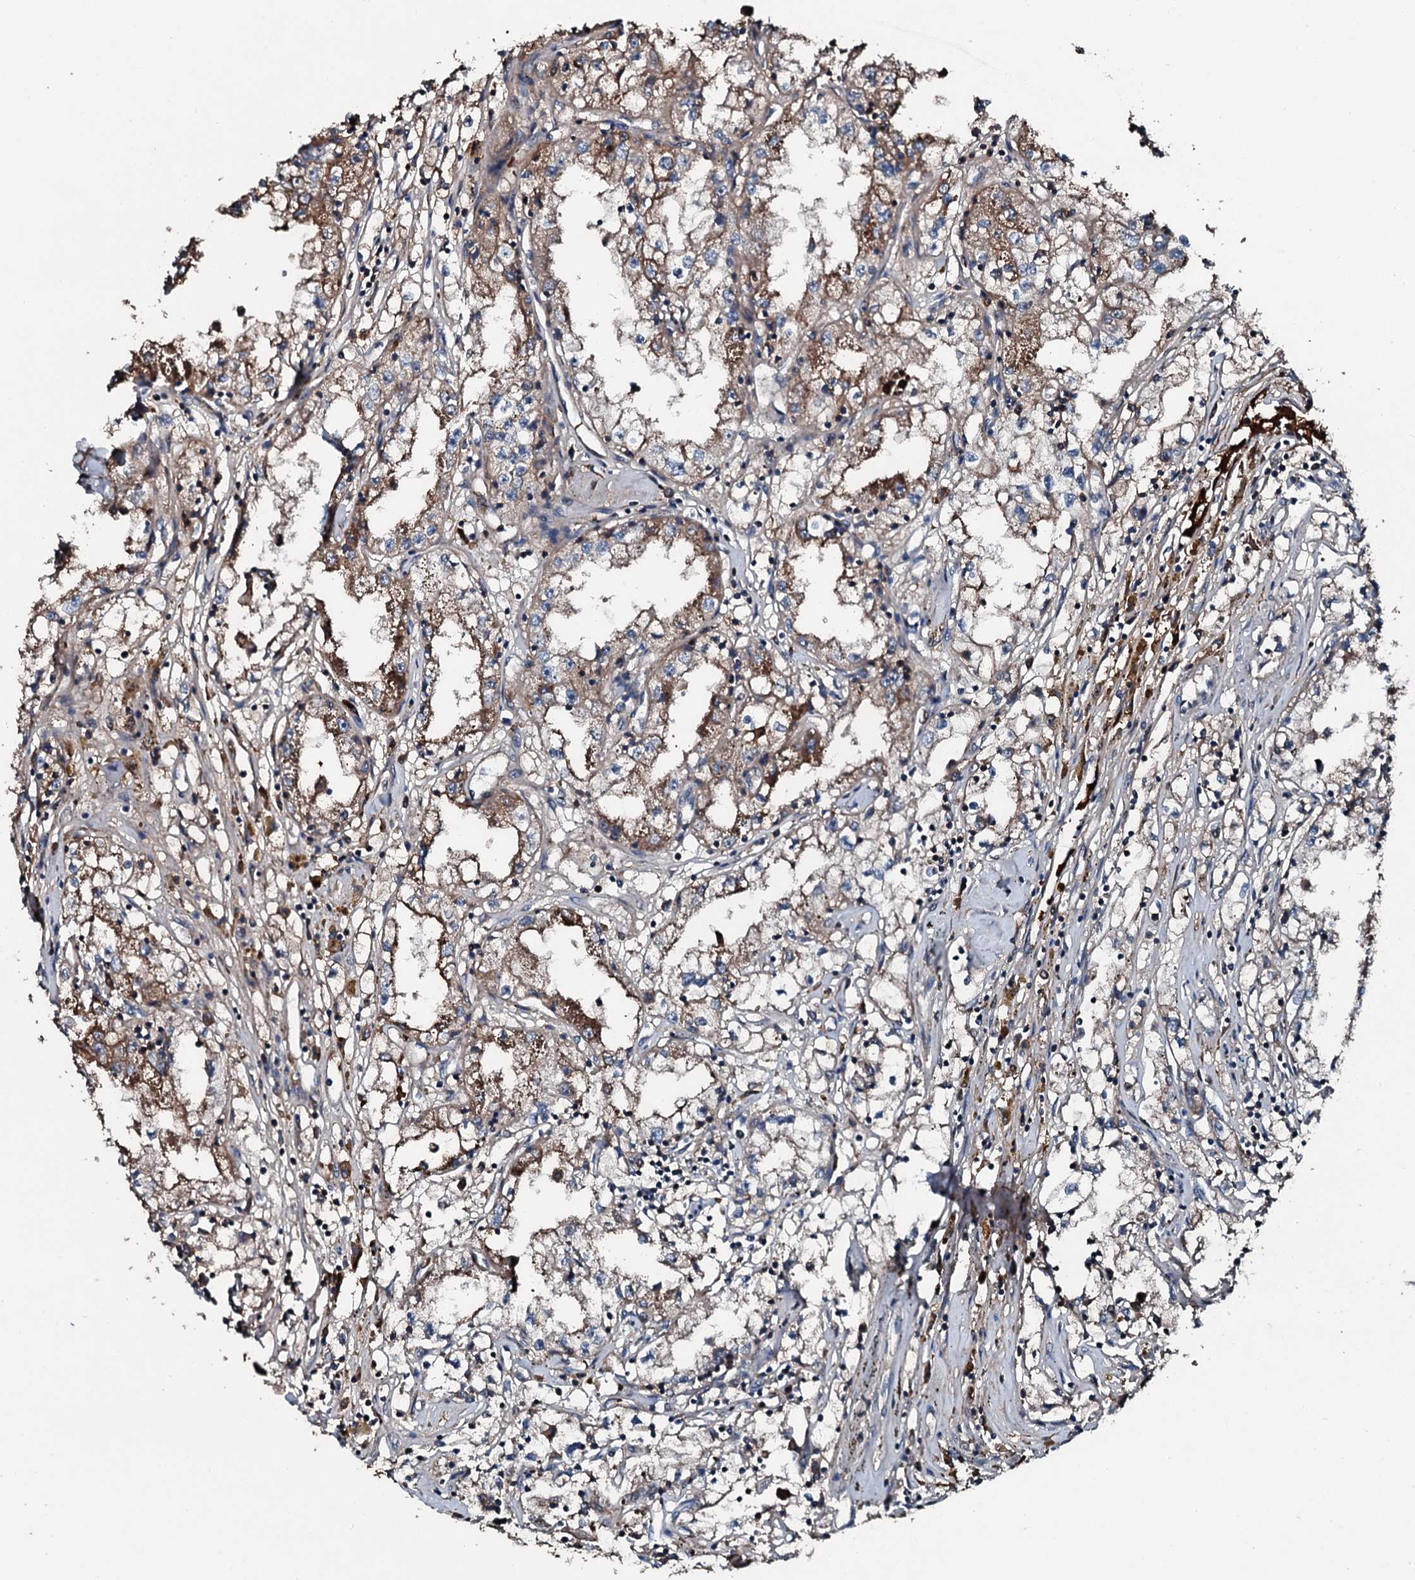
{"staining": {"intensity": "moderate", "quantity": ">75%", "location": "cytoplasmic/membranous"}, "tissue": "renal cancer", "cell_type": "Tumor cells", "image_type": "cancer", "snomed": [{"axis": "morphology", "description": "Adenocarcinoma, NOS"}, {"axis": "topography", "description": "Kidney"}], "caption": "Immunohistochemistry (IHC) of human adenocarcinoma (renal) exhibits medium levels of moderate cytoplasmic/membranous positivity in approximately >75% of tumor cells.", "gene": "AARS1", "patient": {"sex": "male", "age": 56}}